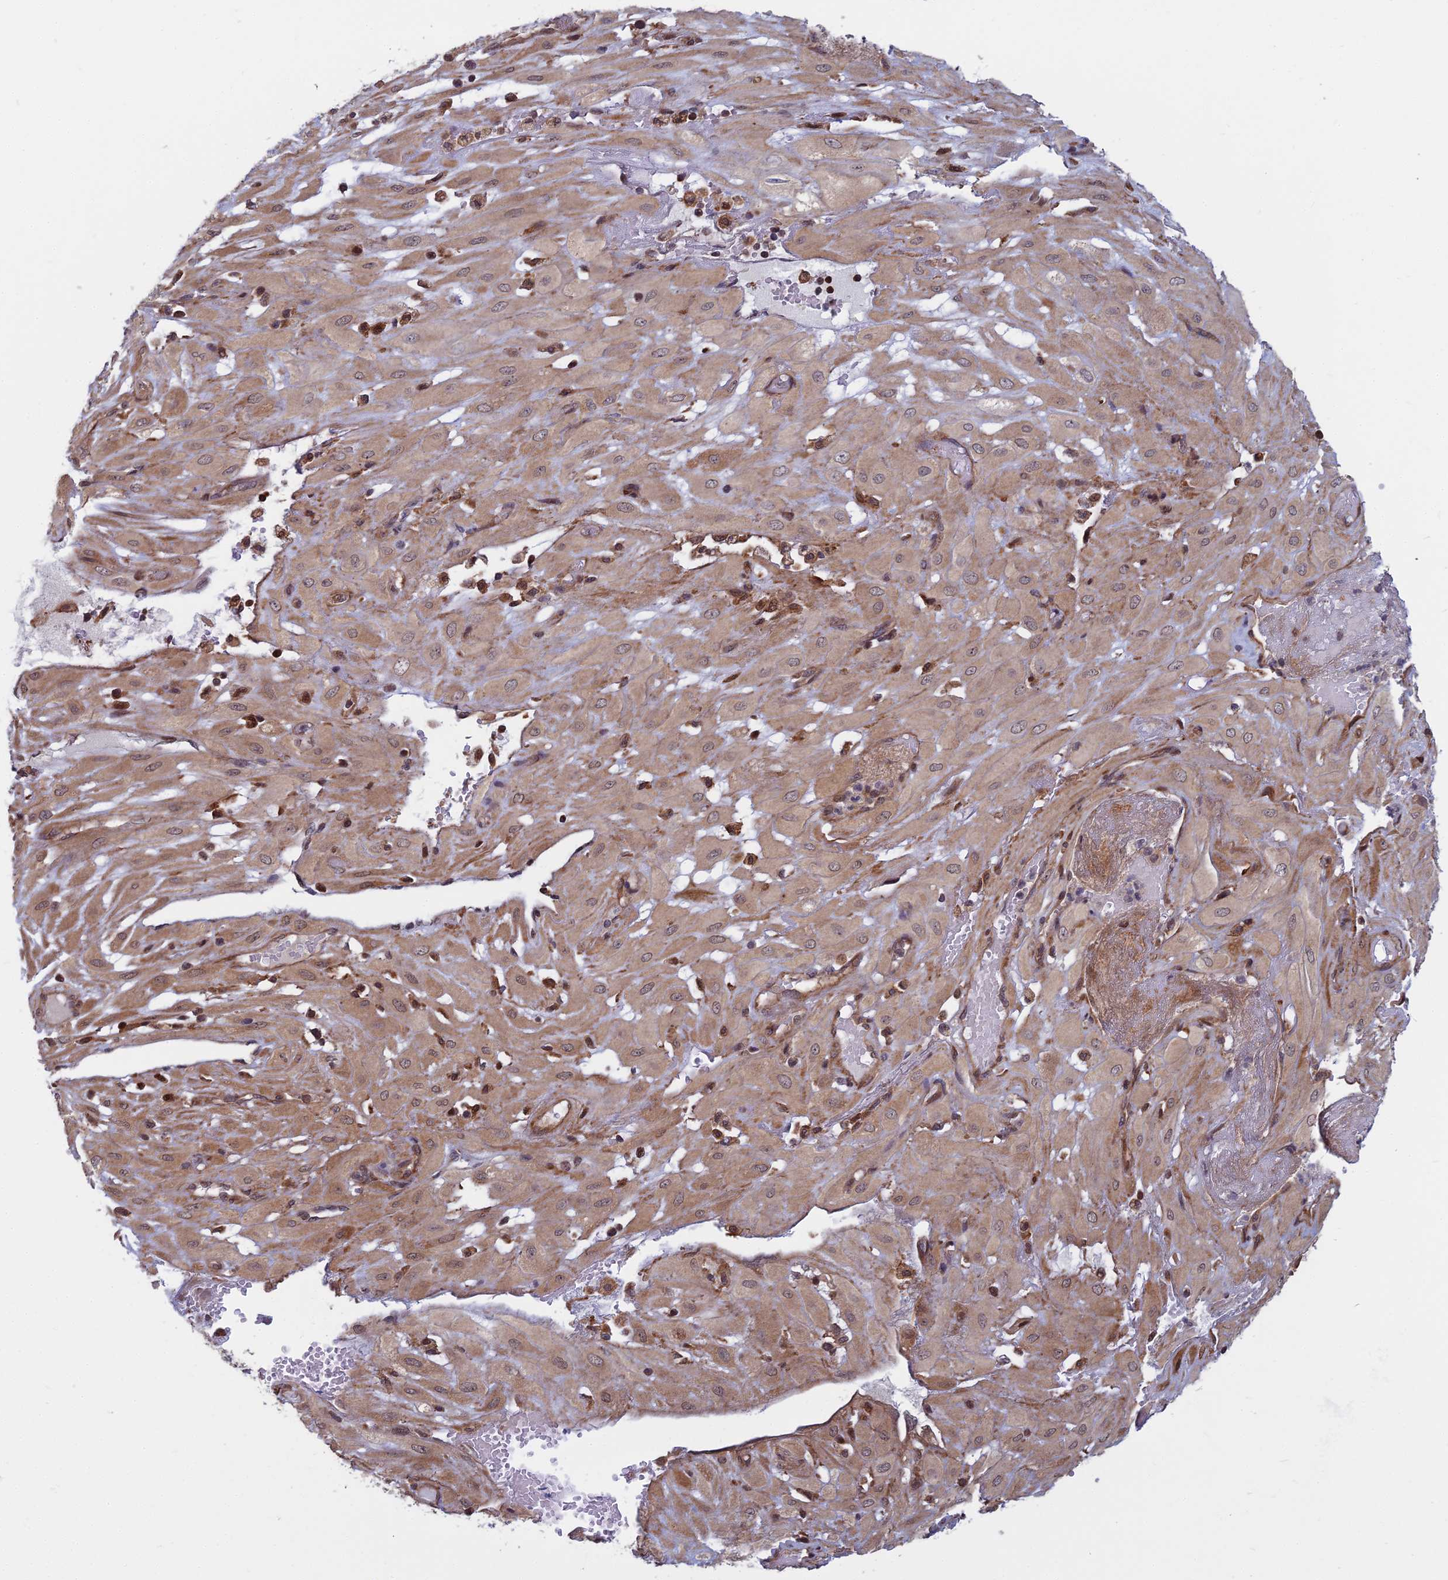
{"staining": {"intensity": "moderate", "quantity": ">75%", "location": "cytoplasmic/membranous,nuclear"}, "tissue": "cervical cancer", "cell_type": "Tumor cells", "image_type": "cancer", "snomed": [{"axis": "morphology", "description": "Squamous cell carcinoma, NOS"}, {"axis": "topography", "description": "Cervix"}], "caption": "Brown immunohistochemical staining in human squamous cell carcinoma (cervical) shows moderate cytoplasmic/membranous and nuclear staining in approximately >75% of tumor cells. The staining was performed using DAB, with brown indicating positive protein expression. Nuclei are stained blue with hematoxylin.", "gene": "COMMD2", "patient": {"sex": "female", "age": 36}}